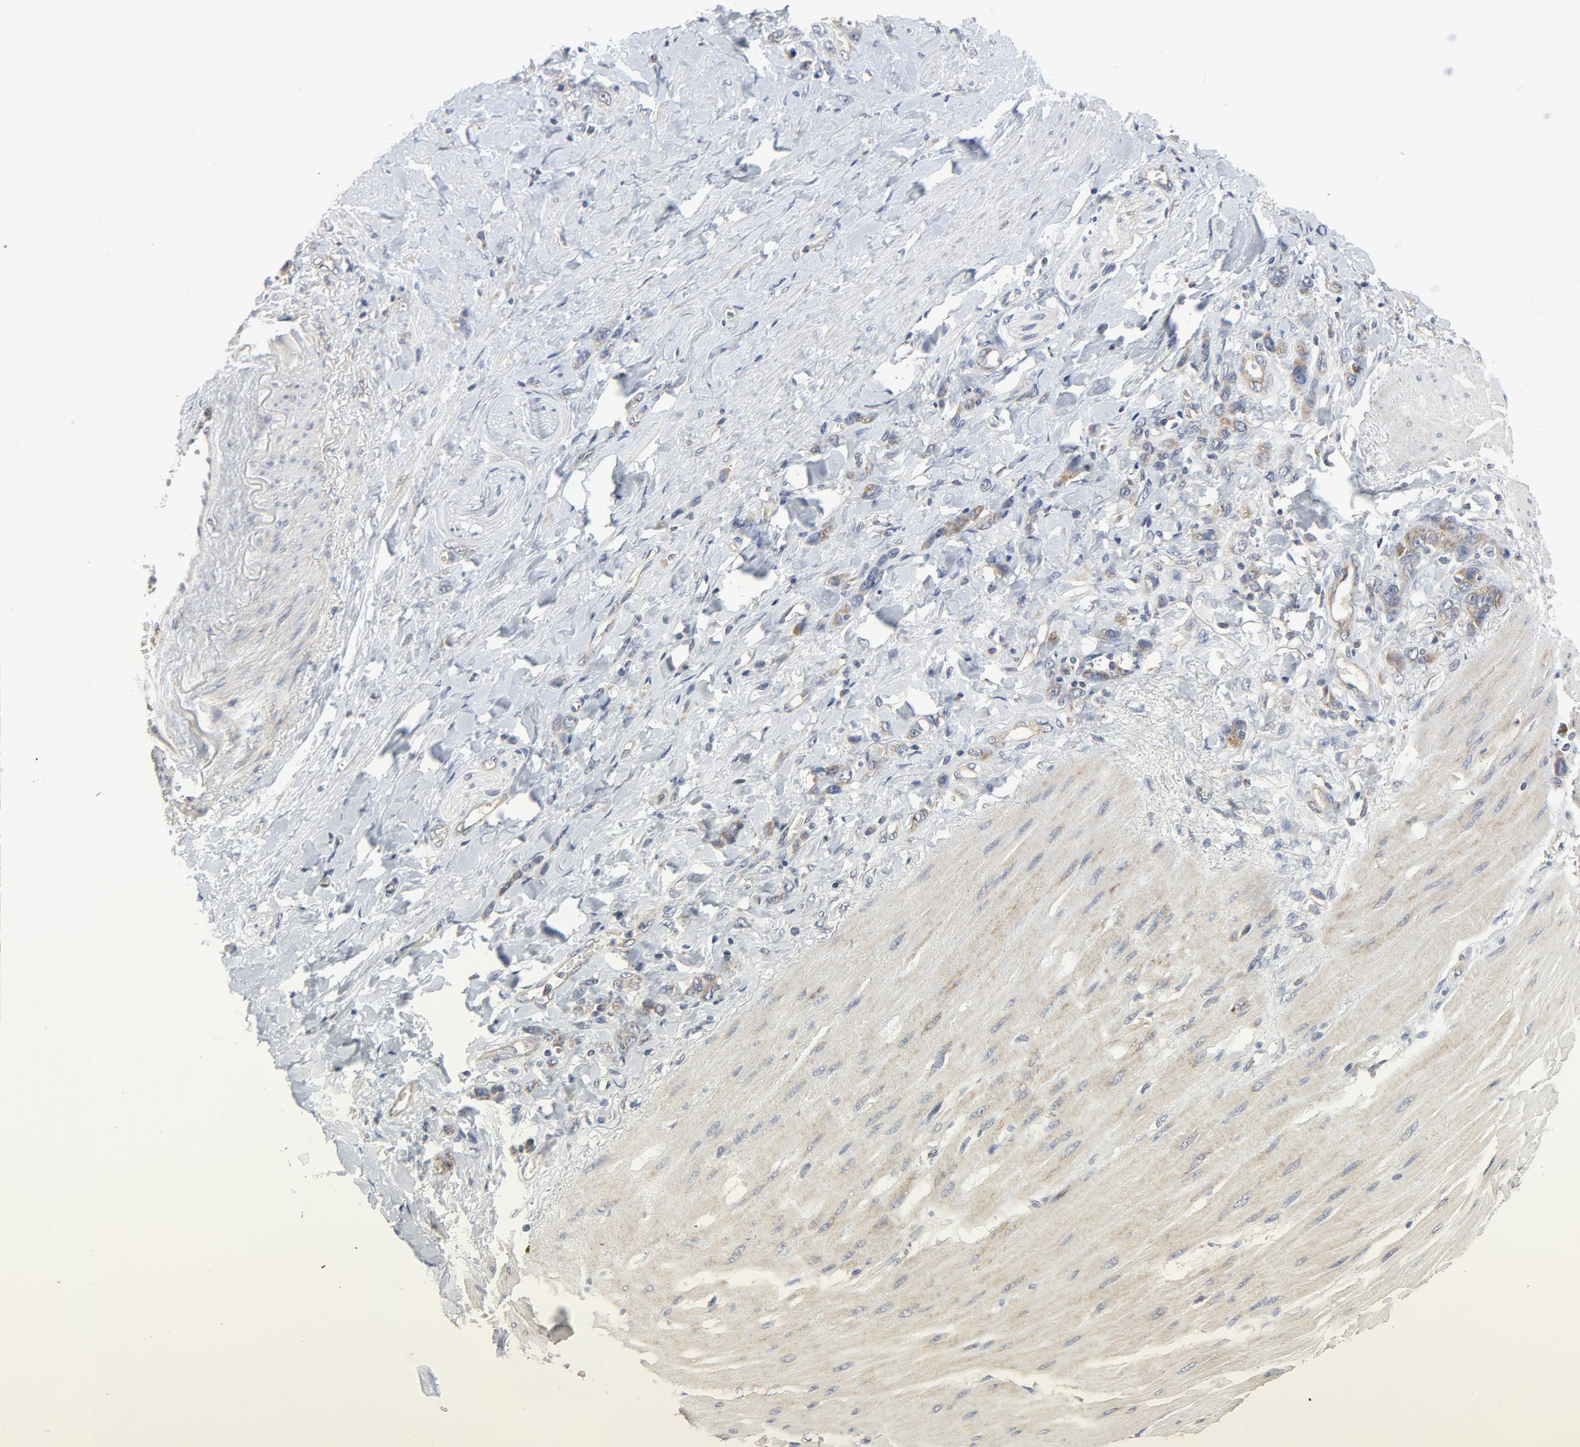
{"staining": {"intensity": "moderate", "quantity": ">75%", "location": "nuclear"}, "tissue": "stomach cancer", "cell_type": "Tumor cells", "image_type": "cancer", "snomed": [{"axis": "morphology", "description": "Normal tissue, NOS"}, {"axis": "morphology", "description": "Adenocarcinoma, NOS"}, {"axis": "topography", "description": "Stomach"}], "caption": "This is an image of immunohistochemistry staining of stomach cancer, which shows moderate staining in the nuclear of tumor cells.", "gene": "C14orf119", "patient": {"sex": "male", "age": 82}}